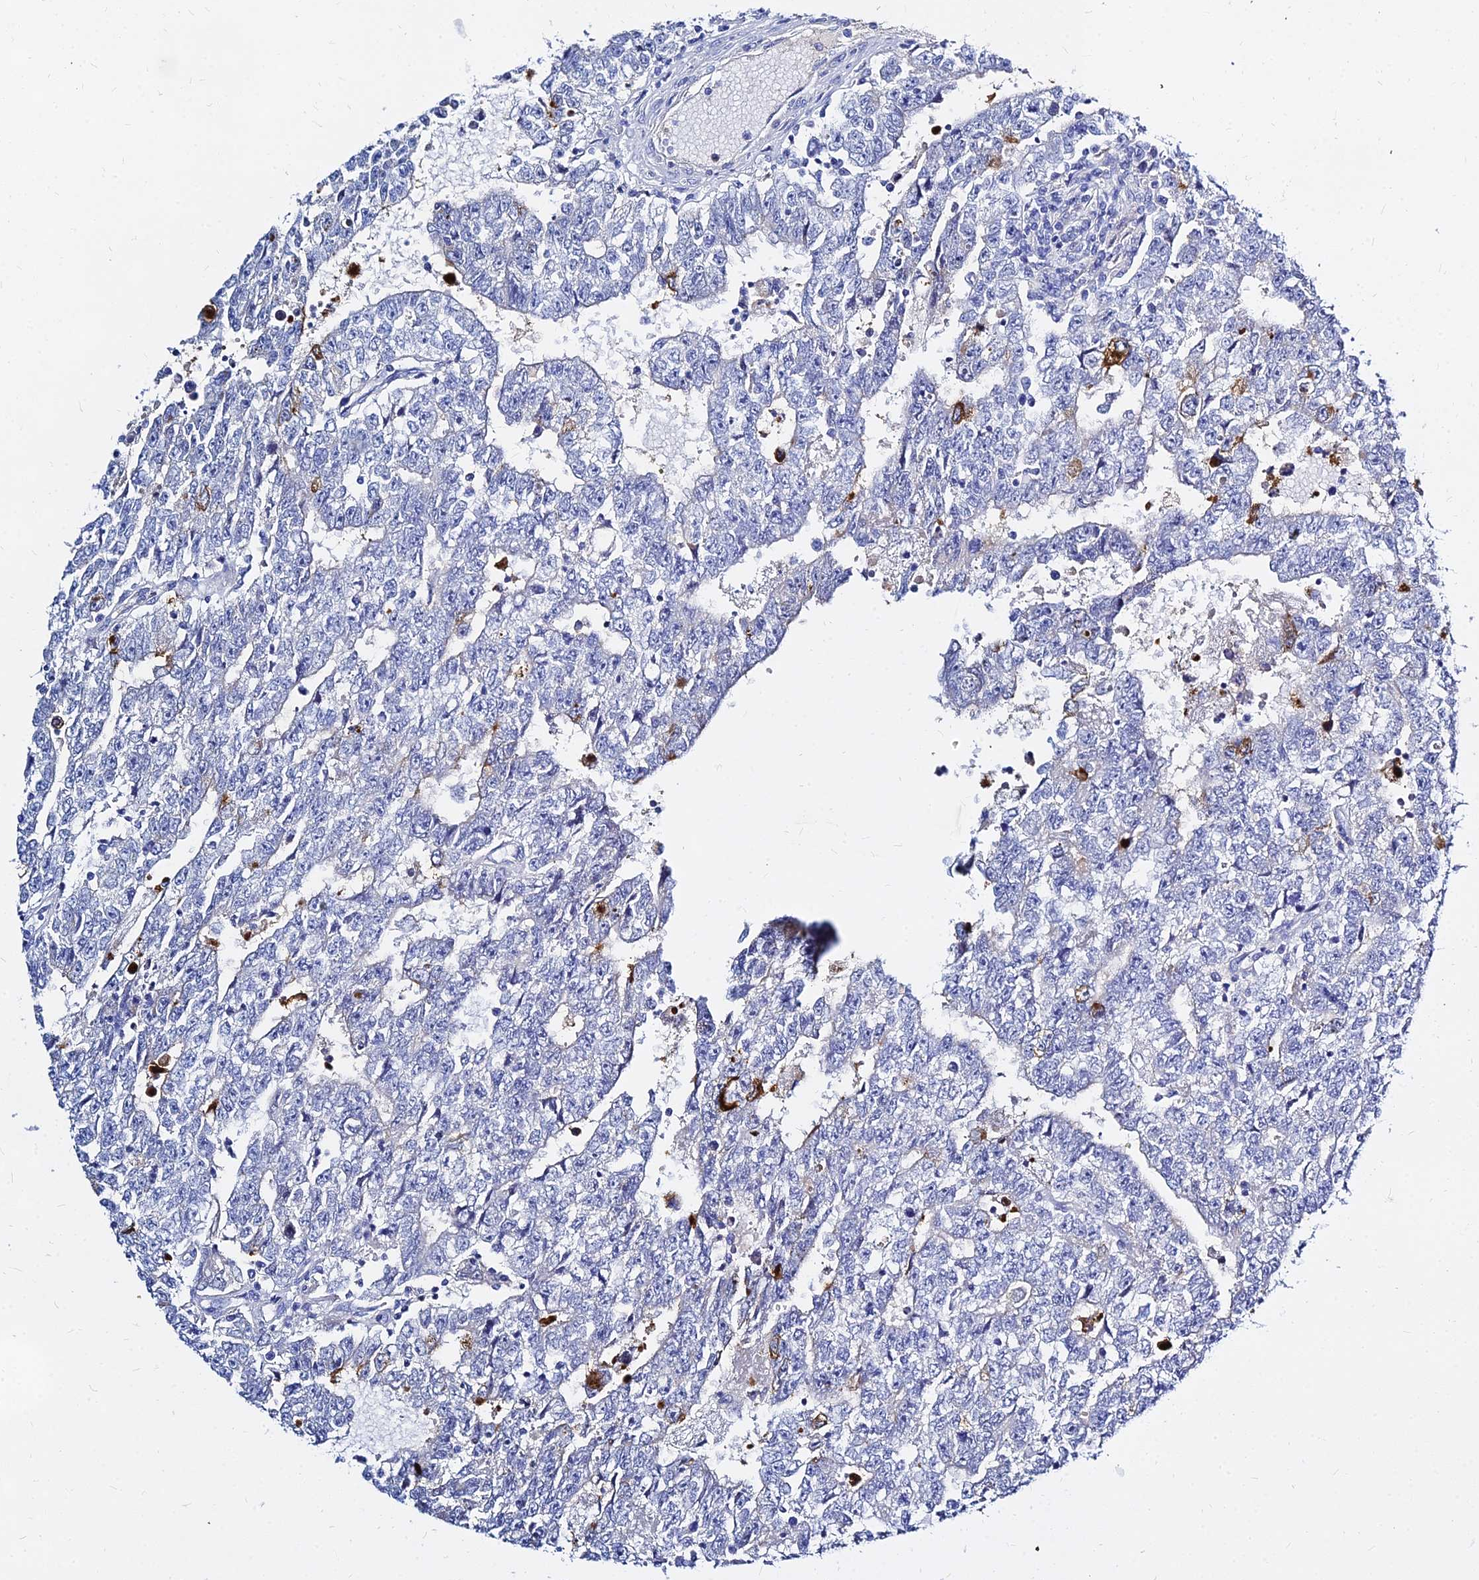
{"staining": {"intensity": "negative", "quantity": "none", "location": "none"}, "tissue": "testis cancer", "cell_type": "Tumor cells", "image_type": "cancer", "snomed": [{"axis": "morphology", "description": "Carcinoma, Embryonal, NOS"}, {"axis": "topography", "description": "Testis"}], "caption": "Human embryonal carcinoma (testis) stained for a protein using IHC displays no expression in tumor cells.", "gene": "ZNF552", "patient": {"sex": "male", "age": 25}}